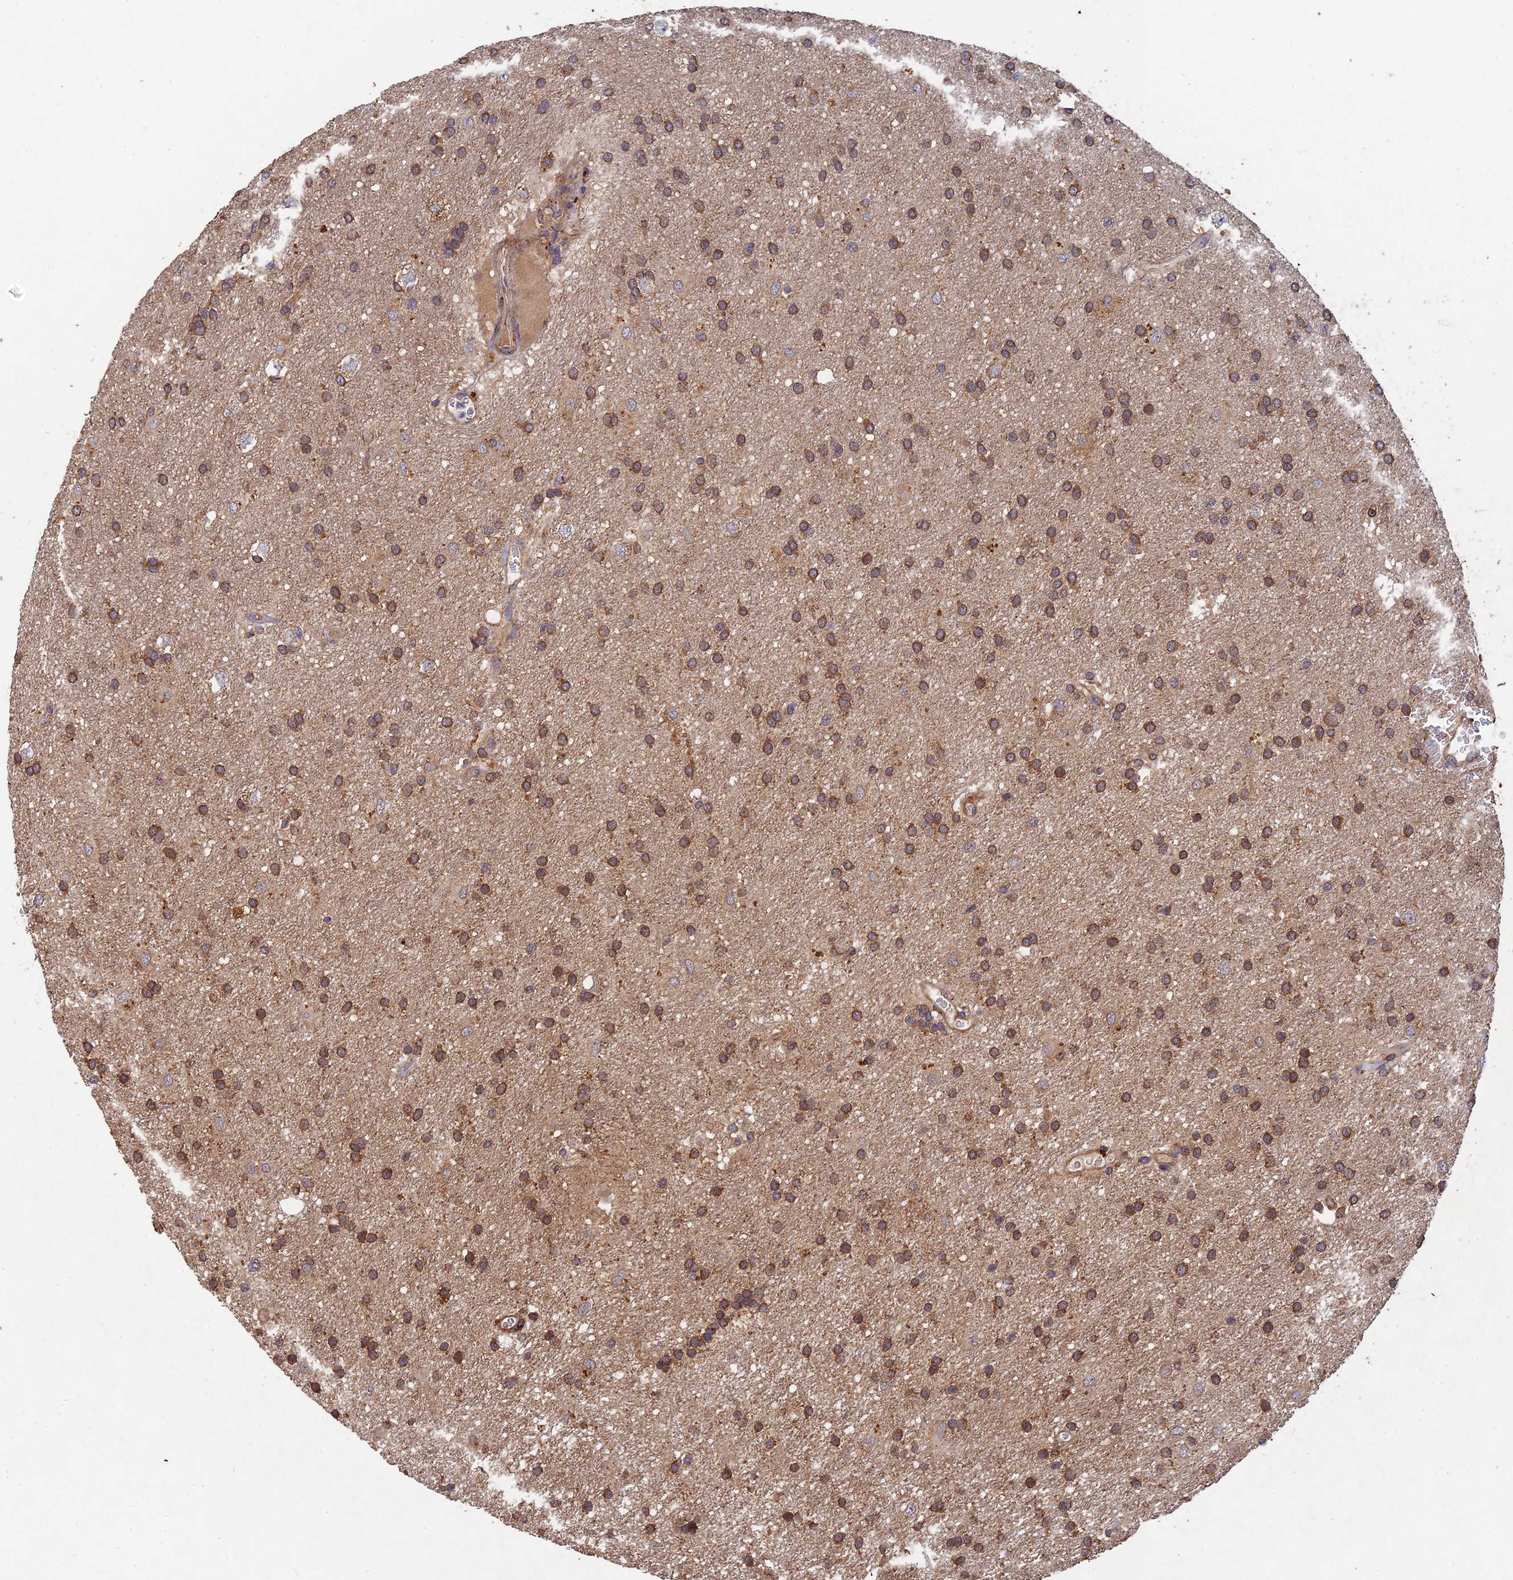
{"staining": {"intensity": "moderate", "quantity": ">75%", "location": "cytoplasmic/membranous"}, "tissue": "glioma", "cell_type": "Tumor cells", "image_type": "cancer", "snomed": [{"axis": "morphology", "description": "Glioma, malignant, Low grade"}, {"axis": "topography", "description": "Brain"}], "caption": "Immunohistochemical staining of low-grade glioma (malignant) displays moderate cytoplasmic/membranous protein expression in about >75% of tumor cells.", "gene": "SLC38A11", "patient": {"sex": "male", "age": 66}}